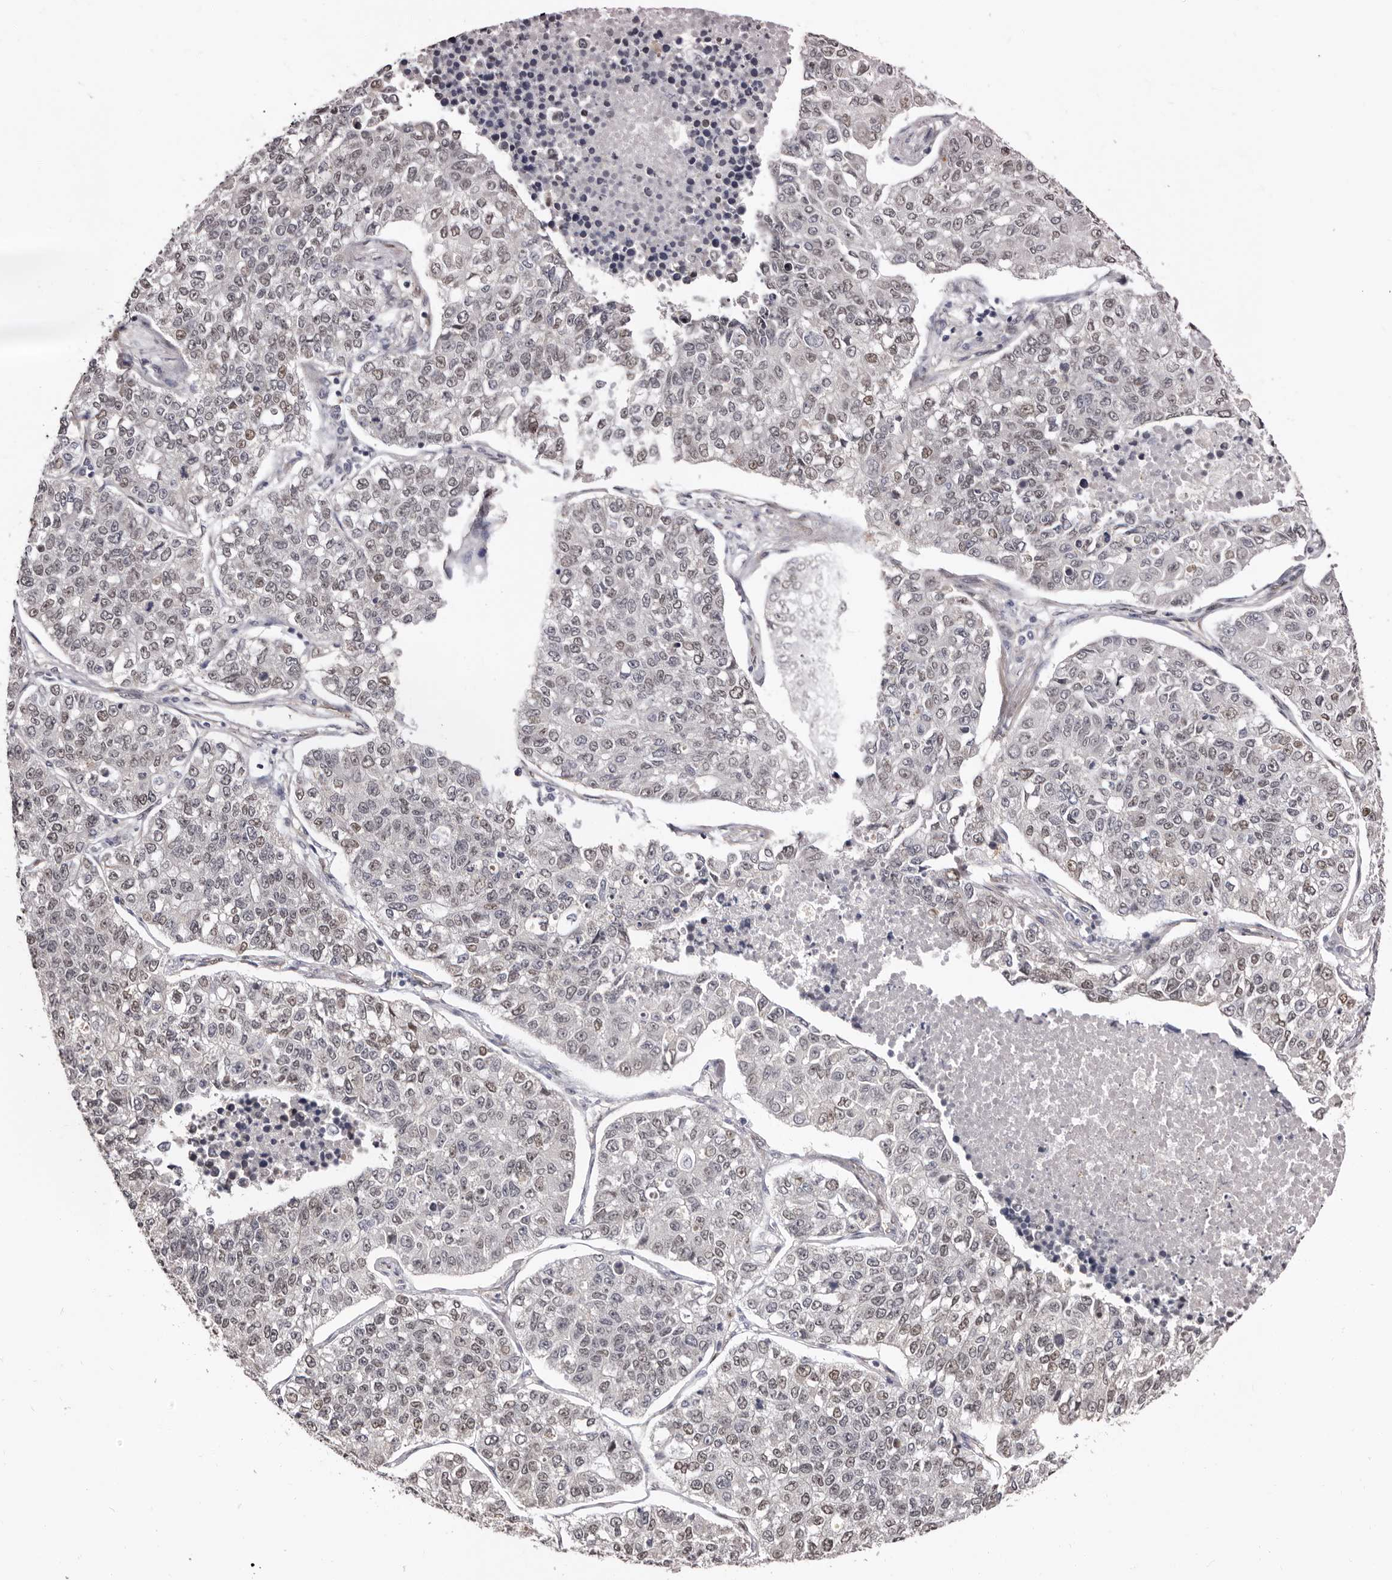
{"staining": {"intensity": "weak", "quantity": "25%-75%", "location": "nuclear"}, "tissue": "lung cancer", "cell_type": "Tumor cells", "image_type": "cancer", "snomed": [{"axis": "morphology", "description": "Adenocarcinoma, NOS"}, {"axis": "topography", "description": "Lung"}], "caption": "This micrograph reveals IHC staining of lung cancer (adenocarcinoma), with low weak nuclear staining in approximately 25%-75% of tumor cells.", "gene": "KHDRBS2", "patient": {"sex": "male", "age": 49}}